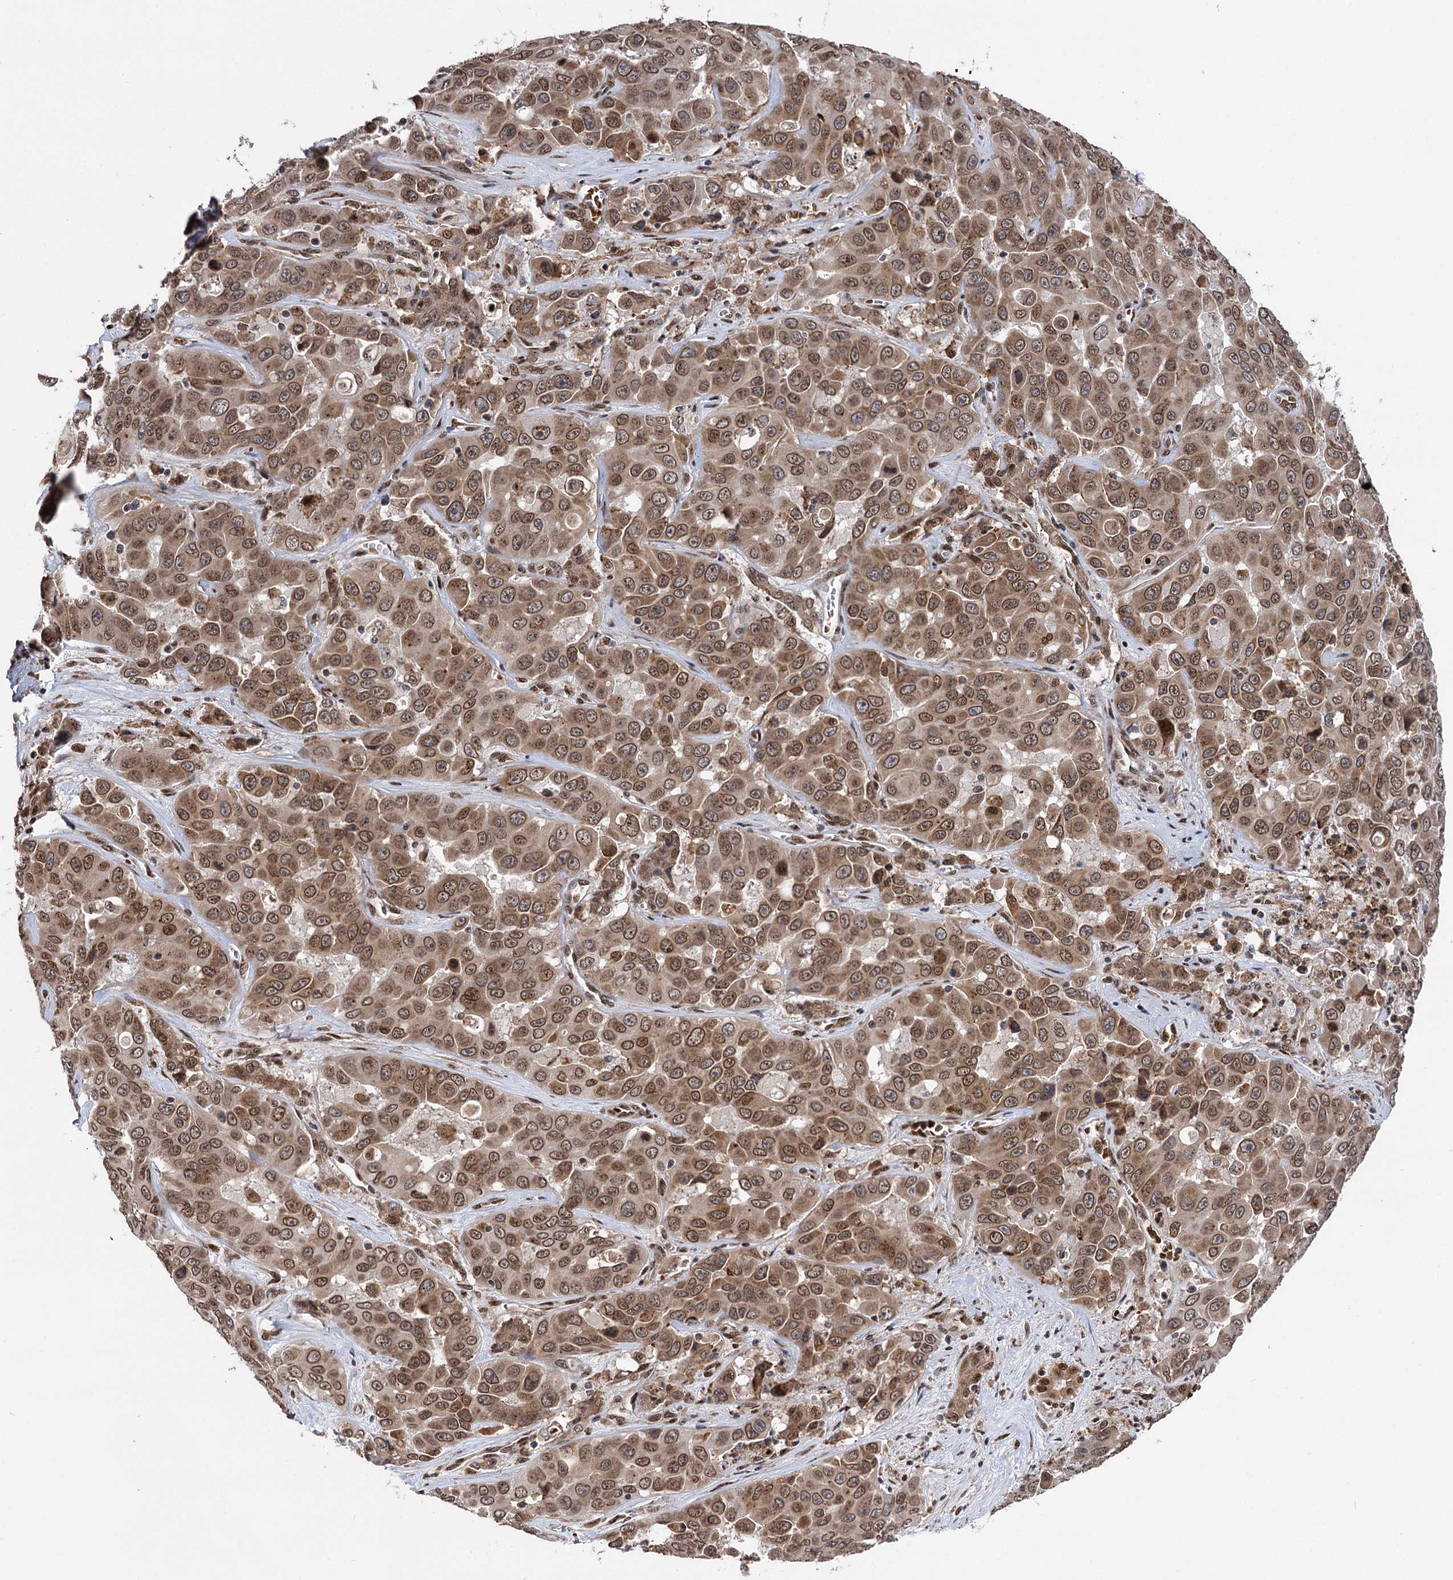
{"staining": {"intensity": "moderate", "quantity": ">75%", "location": "cytoplasmic/membranous,nuclear"}, "tissue": "liver cancer", "cell_type": "Tumor cells", "image_type": "cancer", "snomed": [{"axis": "morphology", "description": "Cholangiocarcinoma"}, {"axis": "topography", "description": "Liver"}], "caption": "An immunohistochemistry micrograph of neoplastic tissue is shown. Protein staining in brown labels moderate cytoplasmic/membranous and nuclear positivity in liver cancer (cholangiocarcinoma) within tumor cells.", "gene": "MESD", "patient": {"sex": "female", "age": 52}}